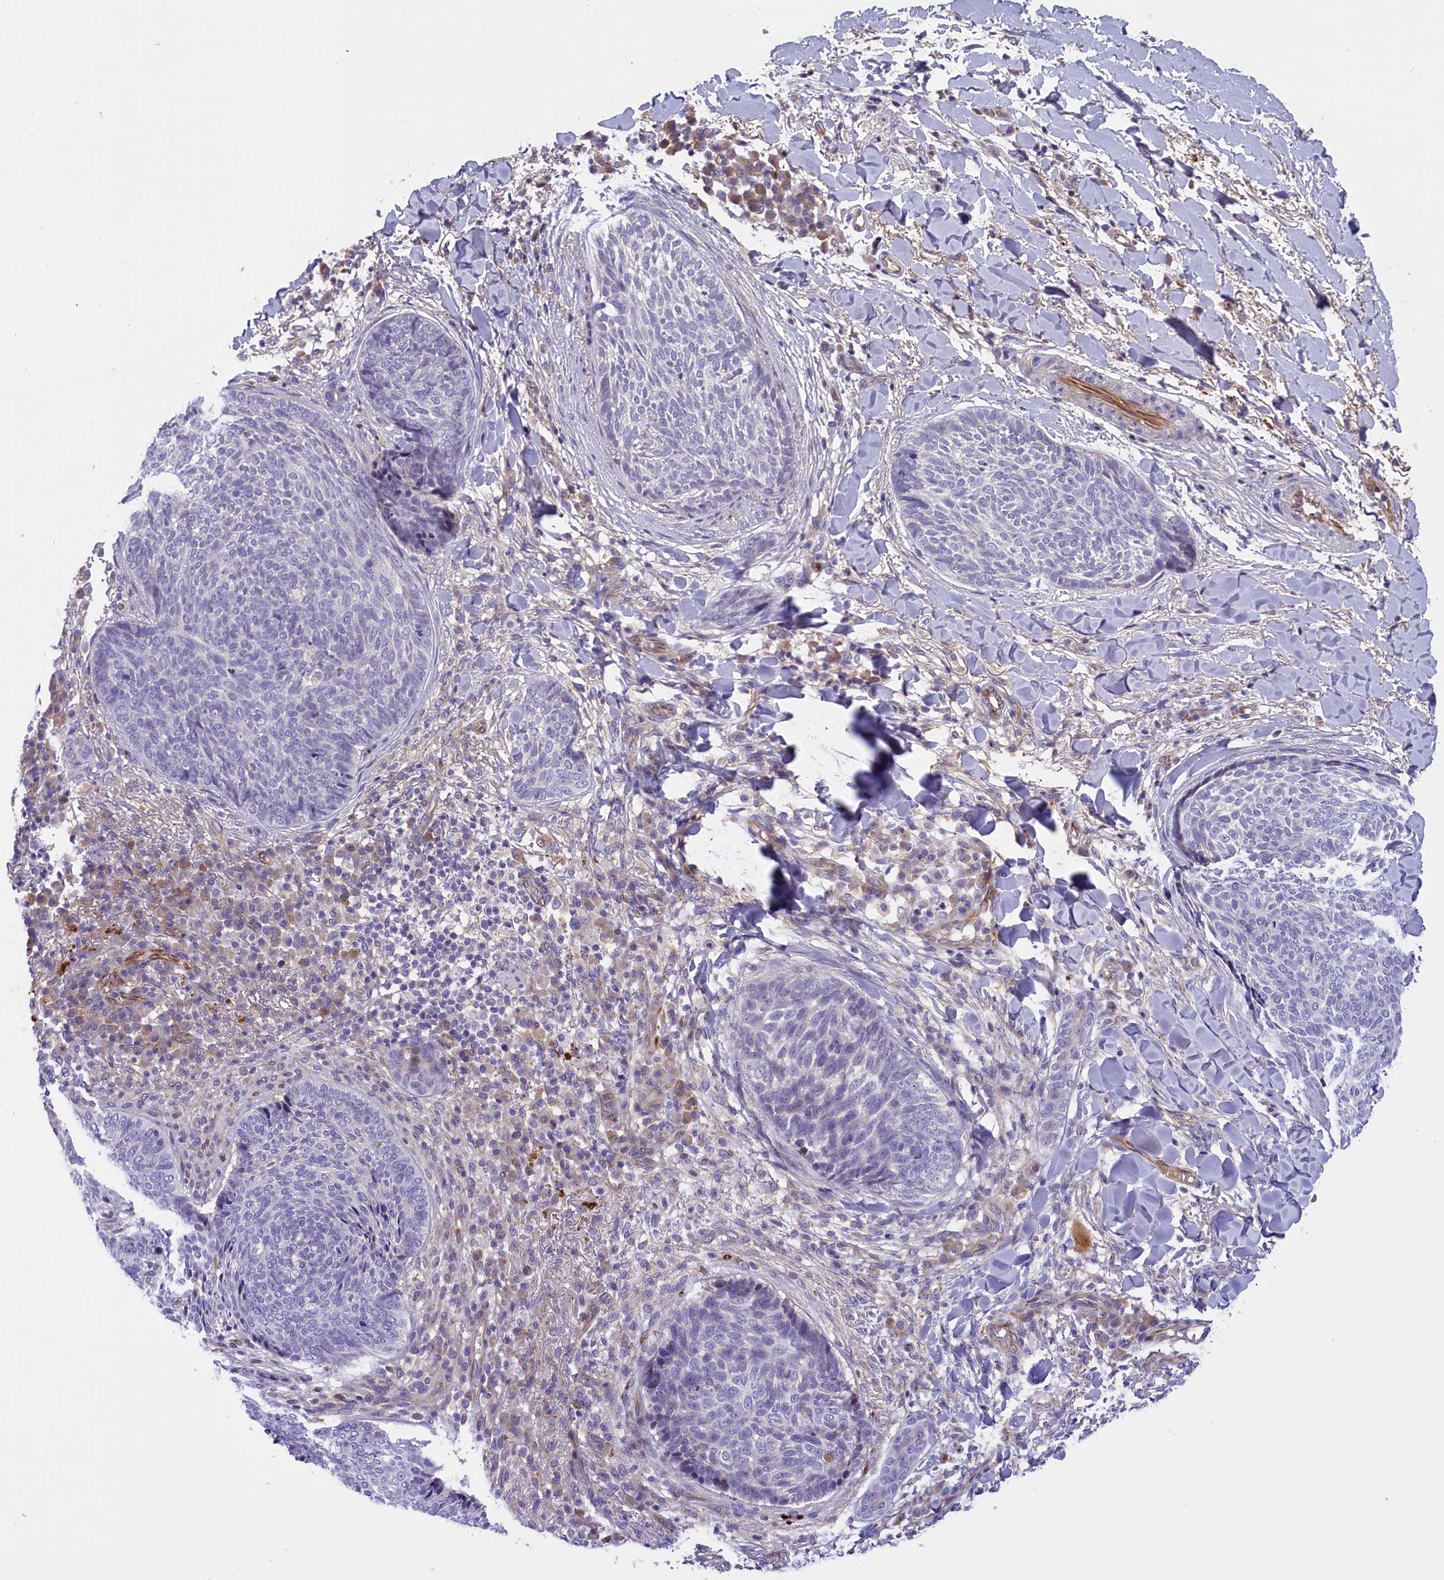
{"staining": {"intensity": "negative", "quantity": "none", "location": "none"}, "tissue": "skin cancer", "cell_type": "Tumor cells", "image_type": "cancer", "snomed": [{"axis": "morphology", "description": "Basal cell carcinoma"}, {"axis": "topography", "description": "Skin"}], "caption": "Image shows no significant protein expression in tumor cells of skin cancer (basal cell carcinoma). Nuclei are stained in blue.", "gene": "CCDC32", "patient": {"sex": "male", "age": 85}}